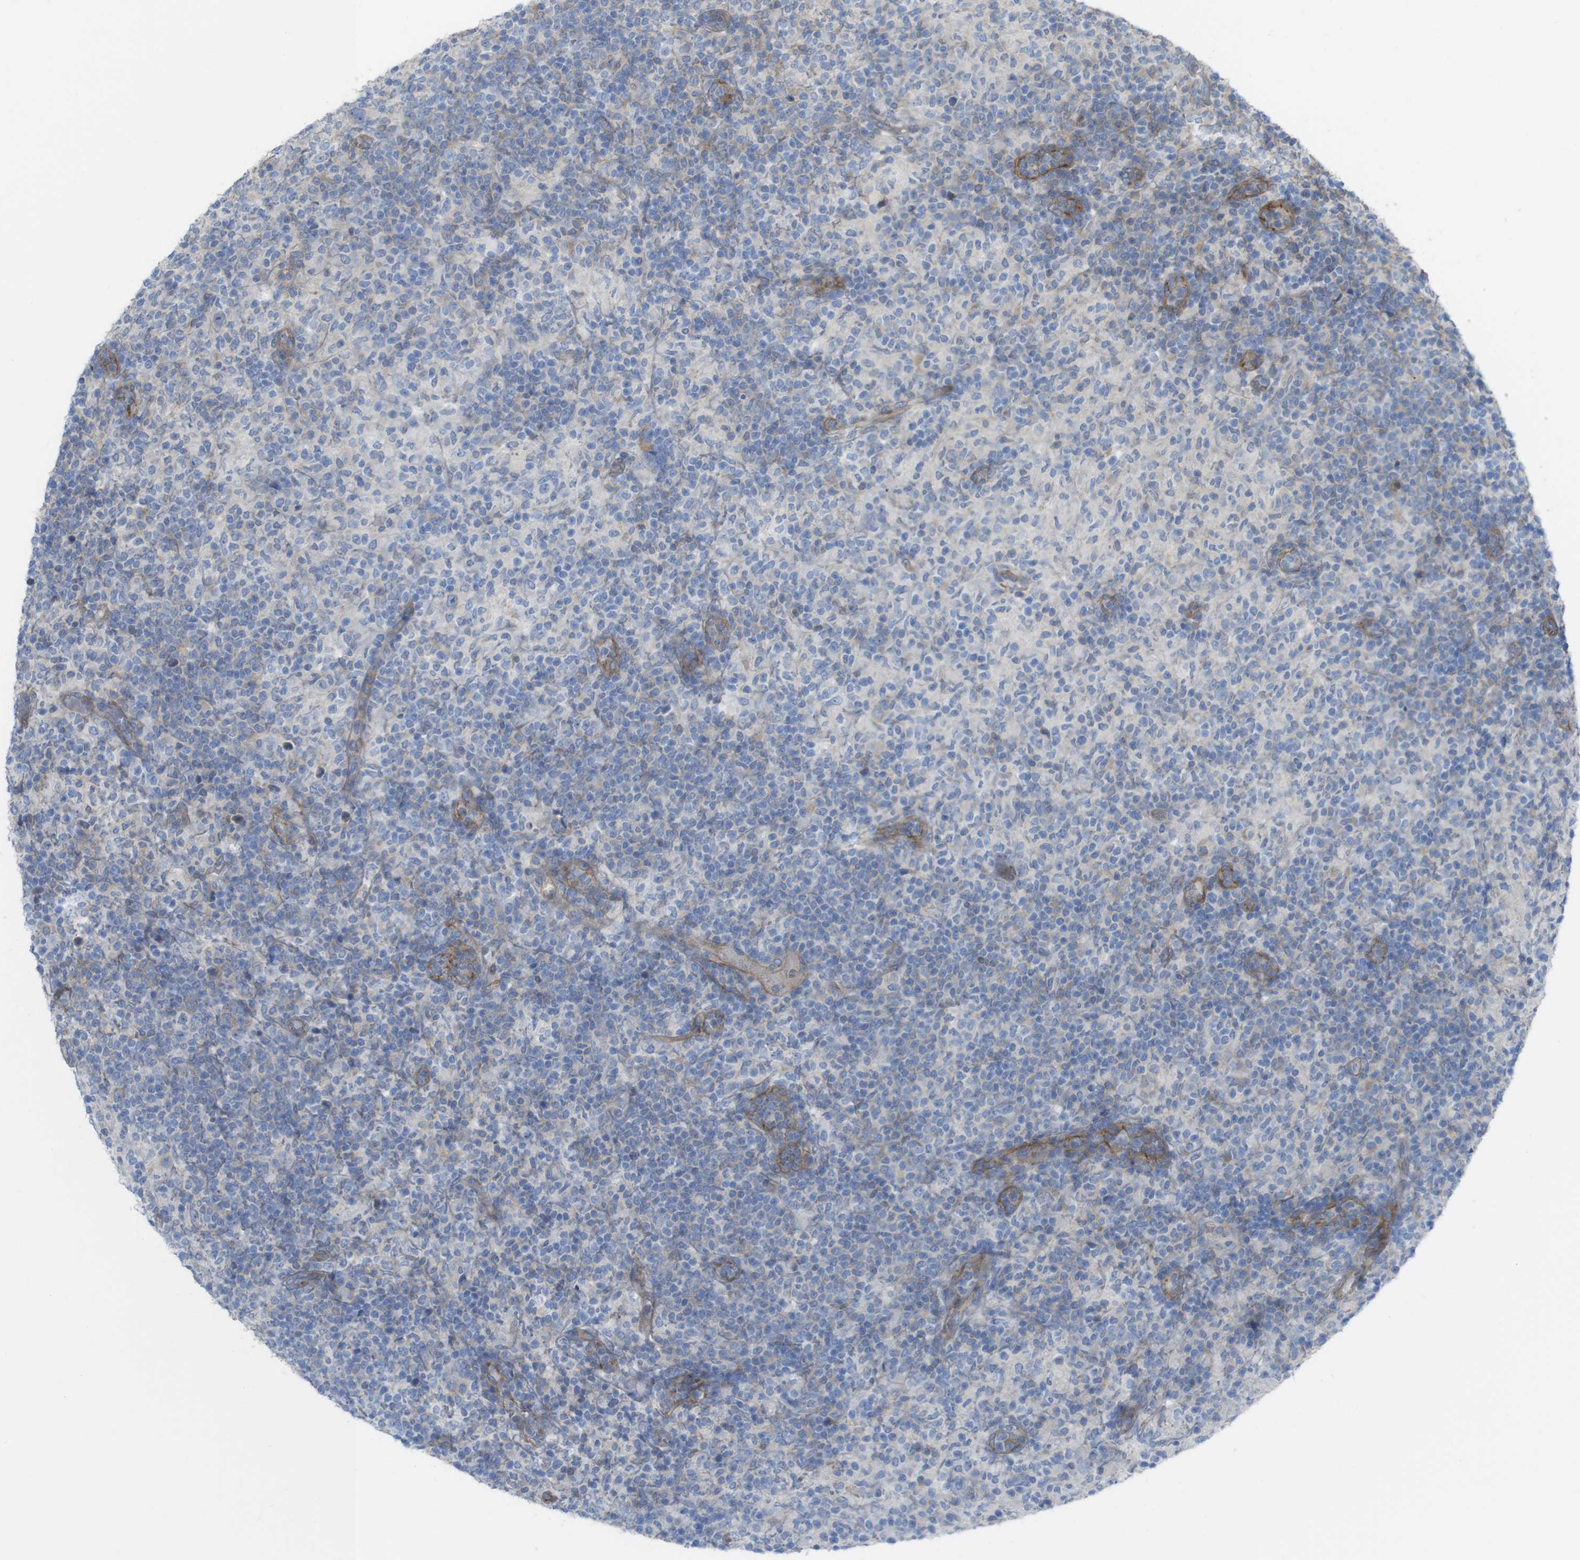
{"staining": {"intensity": "weak", "quantity": "<25%", "location": "cytoplasmic/membranous"}, "tissue": "lymphoma", "cell_type": "Tumor cells", "image_type": "cancer", "snomed": [{"axis": "morphology", "description": "Hodgkin's disease, NOS"}, {"axis": "topography", "description": "Lymph node"}], "caption": "Tumor cells show no significant expression in Hodgkin's disease.", "gene": "PREX2", "patient": {"sex": "male", "age": 70}}